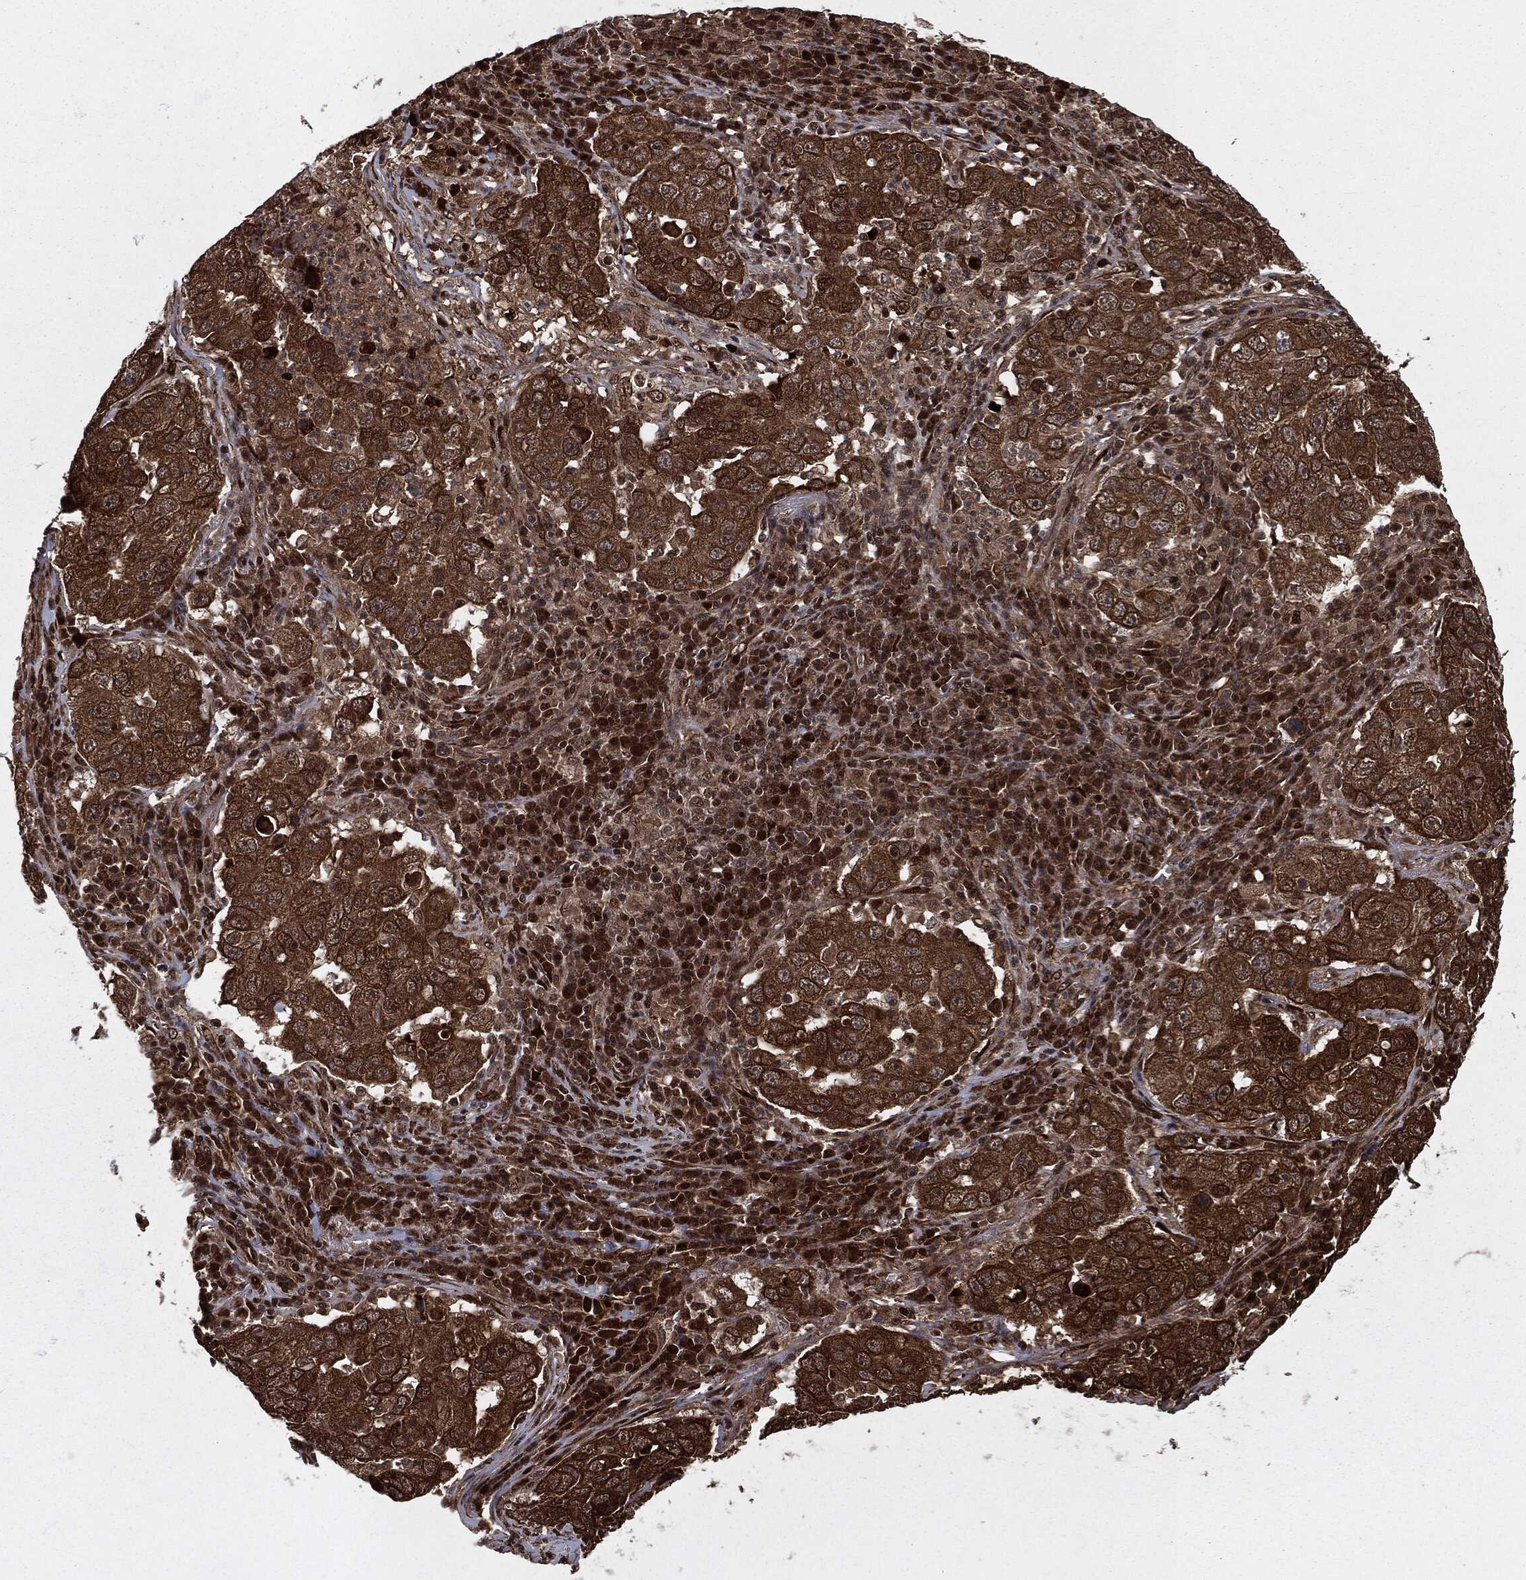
{"staining": {"intensity": "strong", "quantity": ">75%", "location": "cytoplasmic/membranous"}, "tissue": "lung cancer", "cell_type": "Tumor cells", "image_type": "cancer", "snomed": [{"axis": "morphology", "description": "Adenocarcinoma, NOS"}, {"axis": "topography", "description": "Lung"}], "caption": "The micrograph demonstrates a brown stain indicating the presence of a protein in the cytoplasmic/membranous of tumor cells in lung adenocarcinoma.", "gene": "RANBP9", "patient": {"sex": "male", "age": 73}}